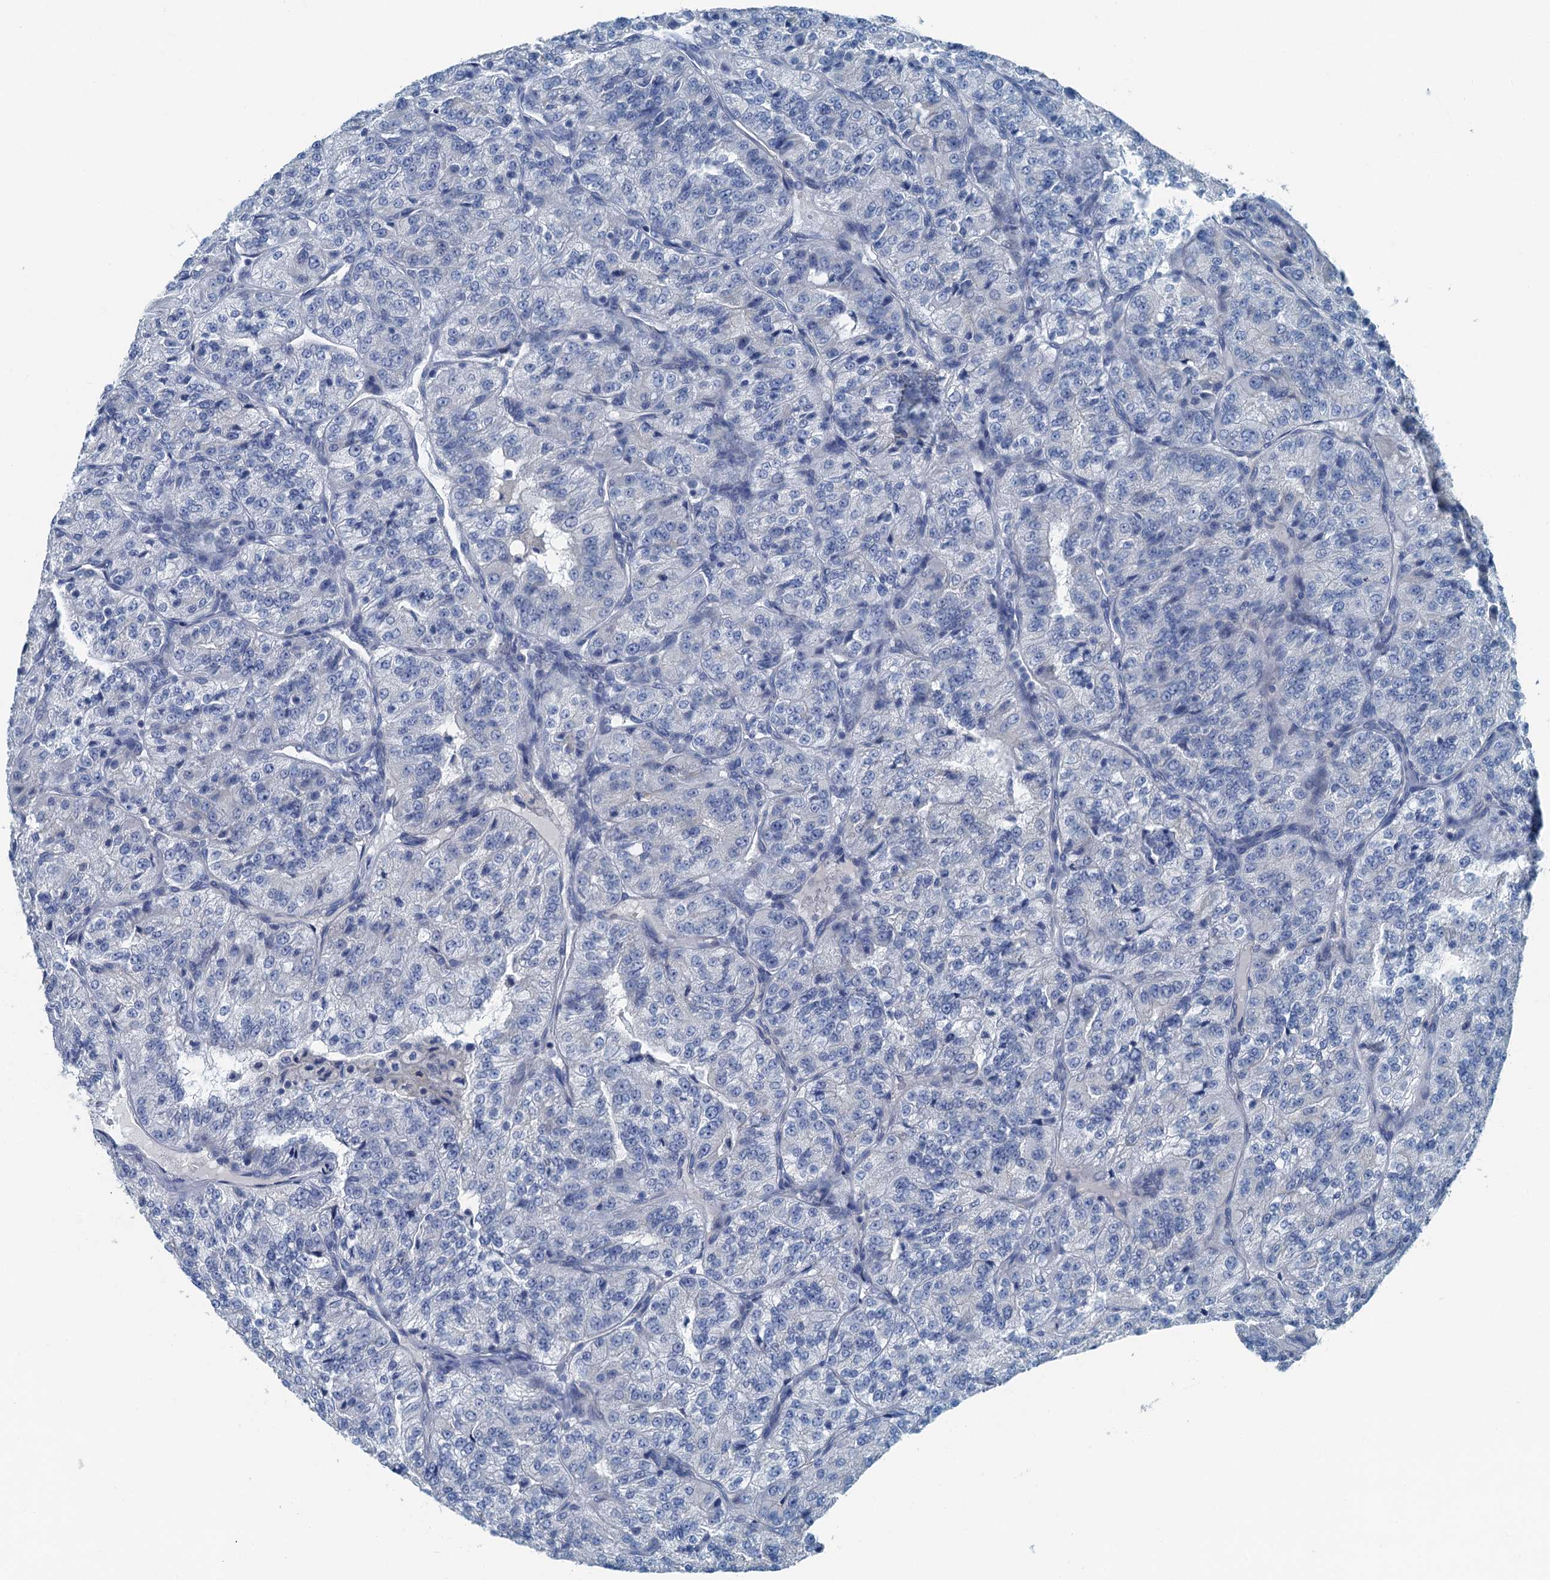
{"staining": {"intensity": "negative", "quantity": "none", "location": "none"}, "tissue": "renal cancer", "cell_type": "Tumor cells", "image_type": "cancer", "snomed": [{"axis": "morphology", "description": "Adenocarcinoma, NOS"}, {"axis": "topography", "description": "Kidney"}], "caption": "The image reveals no staining of tumor cells in renal cancer. (DAB immunohistochemistry visualized using brightfield microscopy, high magnification).", "gene": "GFOD2", "patient": {"sex": "female", "age": 63}}